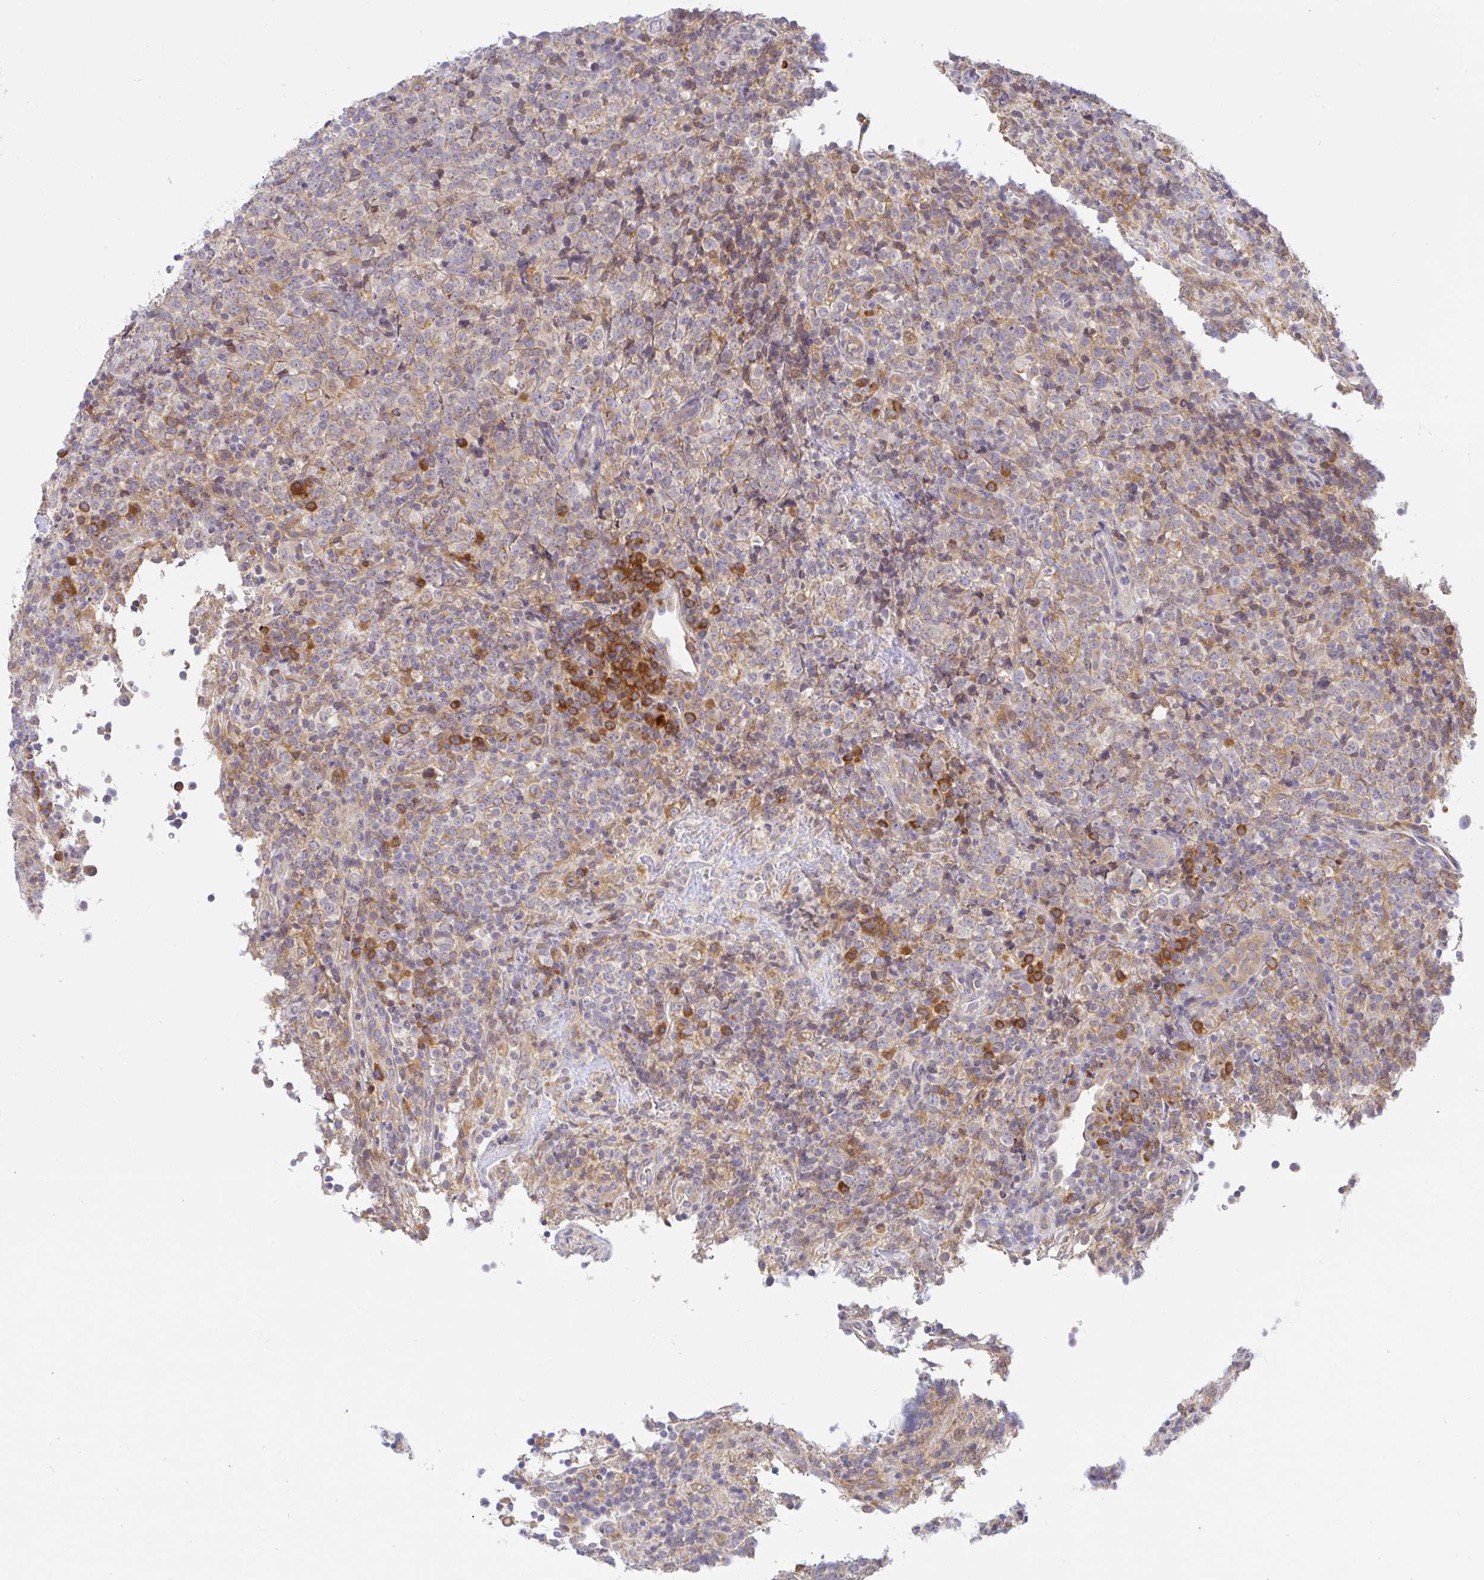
{"staining": {"intensity": "moderate", "quantity": "<25%", "location": "cytoplasmic/membranous"}, "tissue": "lymphoma", "cell_type": "Tumor cells", "image_type": "cancer", "snomed": [{"axis": "morphology", "description": "Malignant lymphoma, non-Hodgkin's type, High grade"}, {"axis": "topography", "description": "Lymph node"}], "caption": "Immunohistochemistry histopathology image of human malignant lymphoma, non-Hodgkin's type (high-grade) stained for a protein (brown), which exhibits low levels of moderate cytoplasmic/membranous positivity in approximately <25% of tumor cells.", "gene": "DERL2", "patient": {"sex": "male", "age": 54}}